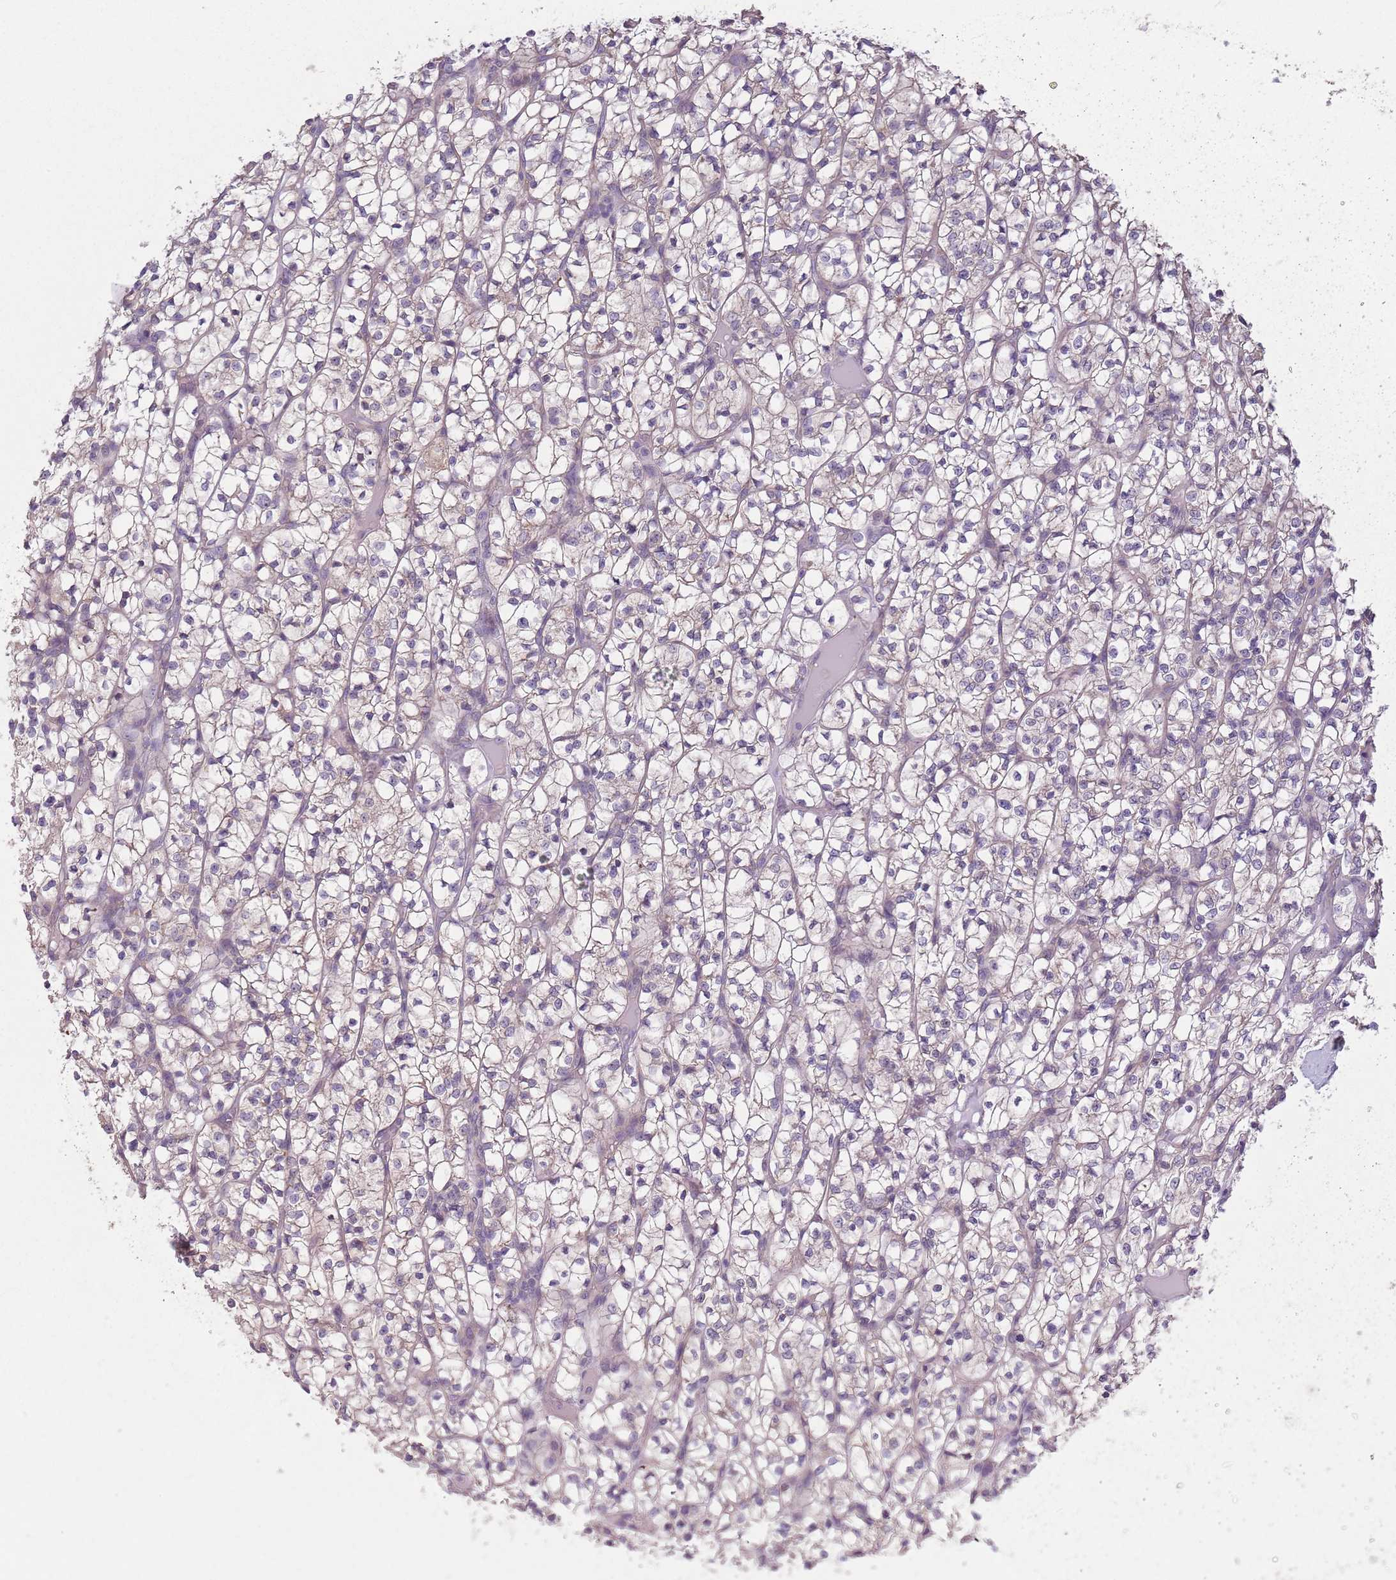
{"staining": {"intensity": "negative", "quantity": "none", "location": "none"}, "tissue": "renal cancer", "cell_type": "Tumor cells", "image_type": "cancer", "snomed": [{"axis": "morphology", "description": "Adenocarcinoma, NOS"}, {"axis": "topography", "description": "Kidney"}], "caption": "IHC photomicrograph of neoplastic tissue: human renal cancer (adenocarcinoma) stained with DAB (3,3'-diaminobenzidine) shows no significant protein positivity in tumor cells.", "gene": "COQ5", "patient": {"sex": "female", "age": 64}}